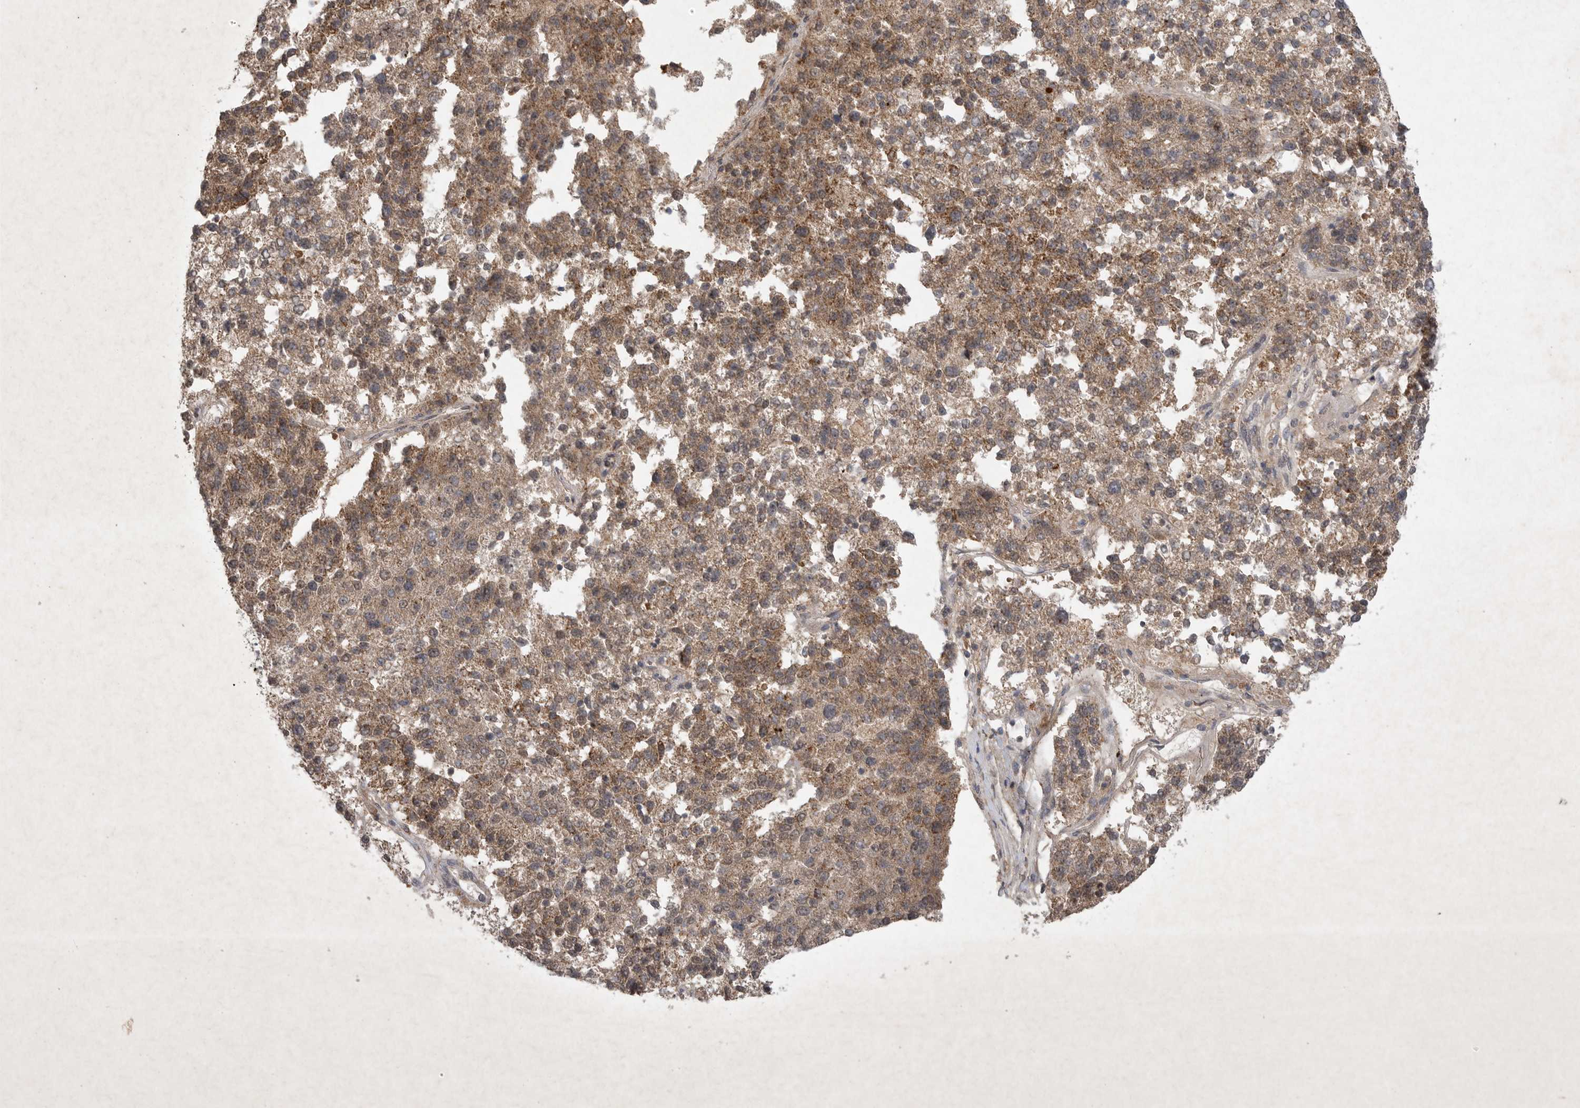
{"staining": {"intensity": "moderate", "quantity": ">75%", "location": "cytoplasmic/membranous"}, "tissue": "pancreatic cancer", "cell_type": "Tumor cells", "image_type": "cancer", "snomed": [{"axis": "morphology", "description": "Adenocarcinoma, NOS"}, {"axis": "topography", "description": "Pancreas"}], "caption": "Brown immunohistochemical staining in pancreatic adenocarcinoma demonstrates moderate cytoplasmic/membranous expression in approximately >75% of tumor cells.", "gene": "DDR1", "patient": {"sex": "female", "age": 61}}